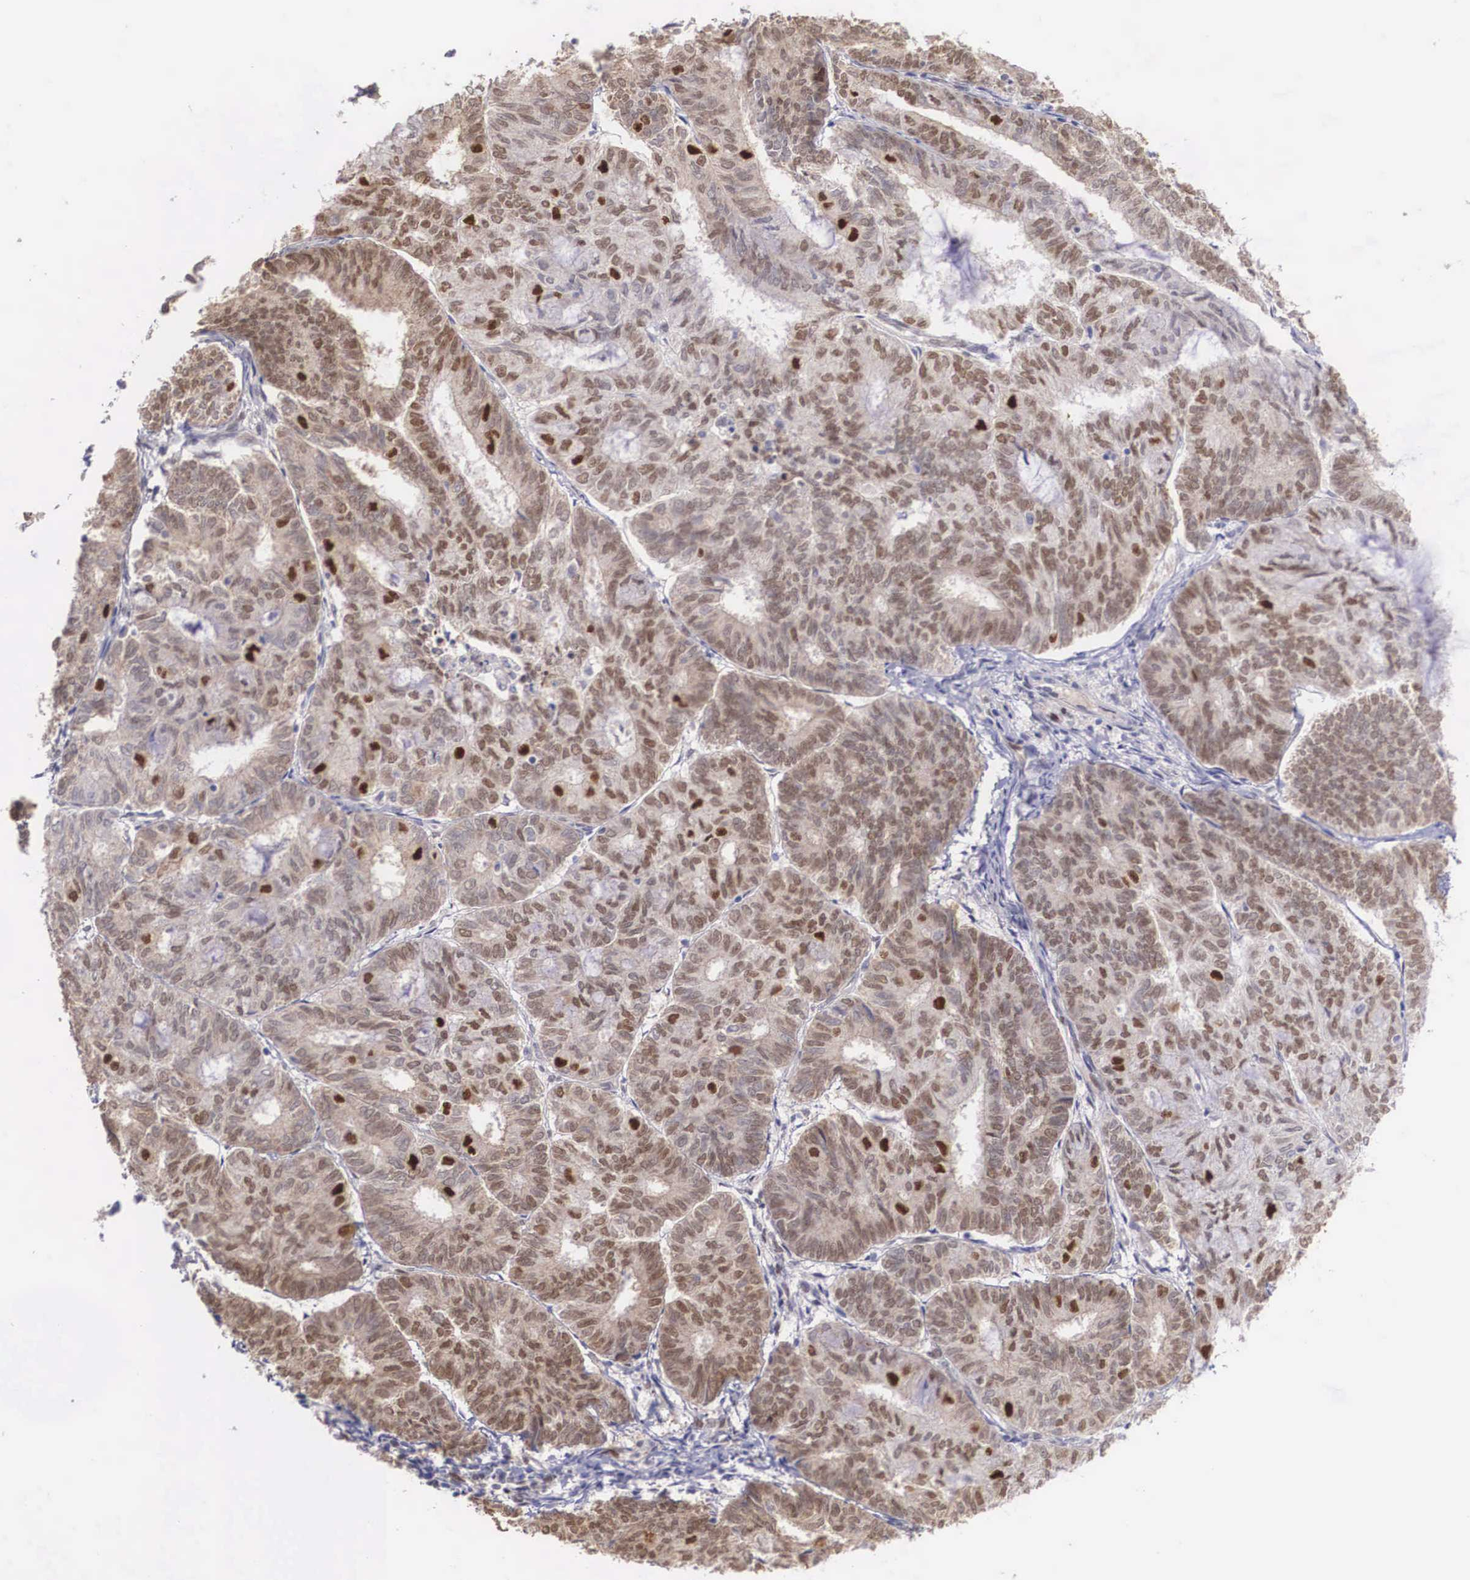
{"staining": {"intensity": "weak", "quantity": "25%-75%", "location": "cytoplasmic/membranous,nuclear"}, "tissue": "endometrial cancer", "cell_type": "Tumor cells", "image_type": "cancer", "snomed": [{"axis": "morphology", "description": "Adenocarcinoma, NOS"}, {"axis": "topography", "description": "Endometrium"}], "caption": "There is low levels of weak cytoplasmic/membranous and nuclear expression in tumor cells of endometrial cancer, as demonstrated by immunohistochemical staining (brown color).", "gene": "HMGN5", "patient": {"sex": "female", "age": 59}}